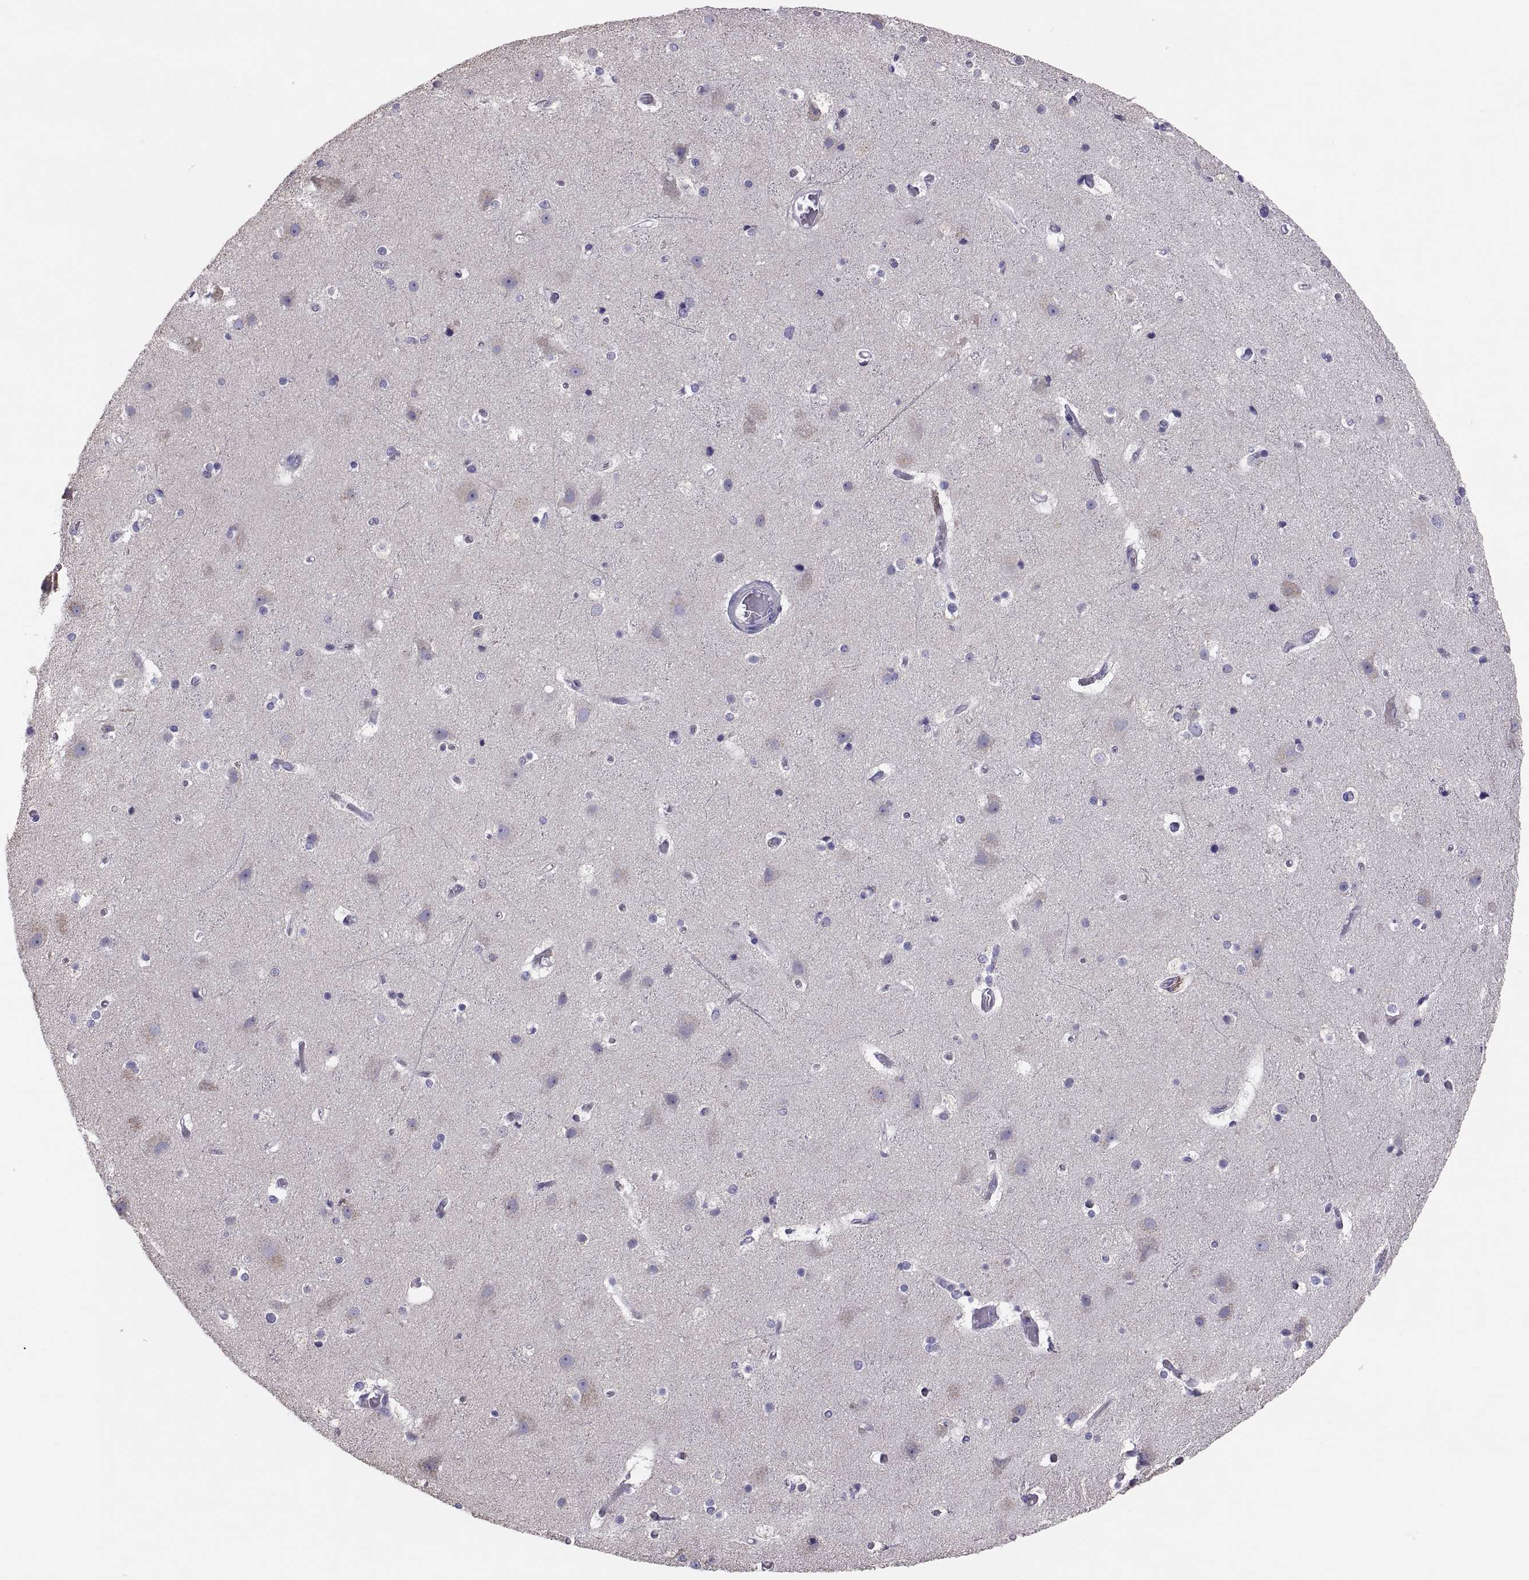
{"staining": {"intensity": "negative", "quantity": "none", "location": "none"}, "tissue": "cerebral cortex", "cell_type": "Endothelial cells", "image_type": "normal", "snomed": [{"axis": "morphology", "description": "Normal tissue, NOS"}, {"axis": "topography", "description": "Cerebral cortex"}], "caption": "Immunohistochemistry (IHC) of normal cerebral cortex exhibits no expression in endothelial cells. (DAB (3,3'-diaminobenzidine) IHC with hematoxylin counter stain).", "gene": "TNNC1", "patient": {"sex": "female", "age": 52}}